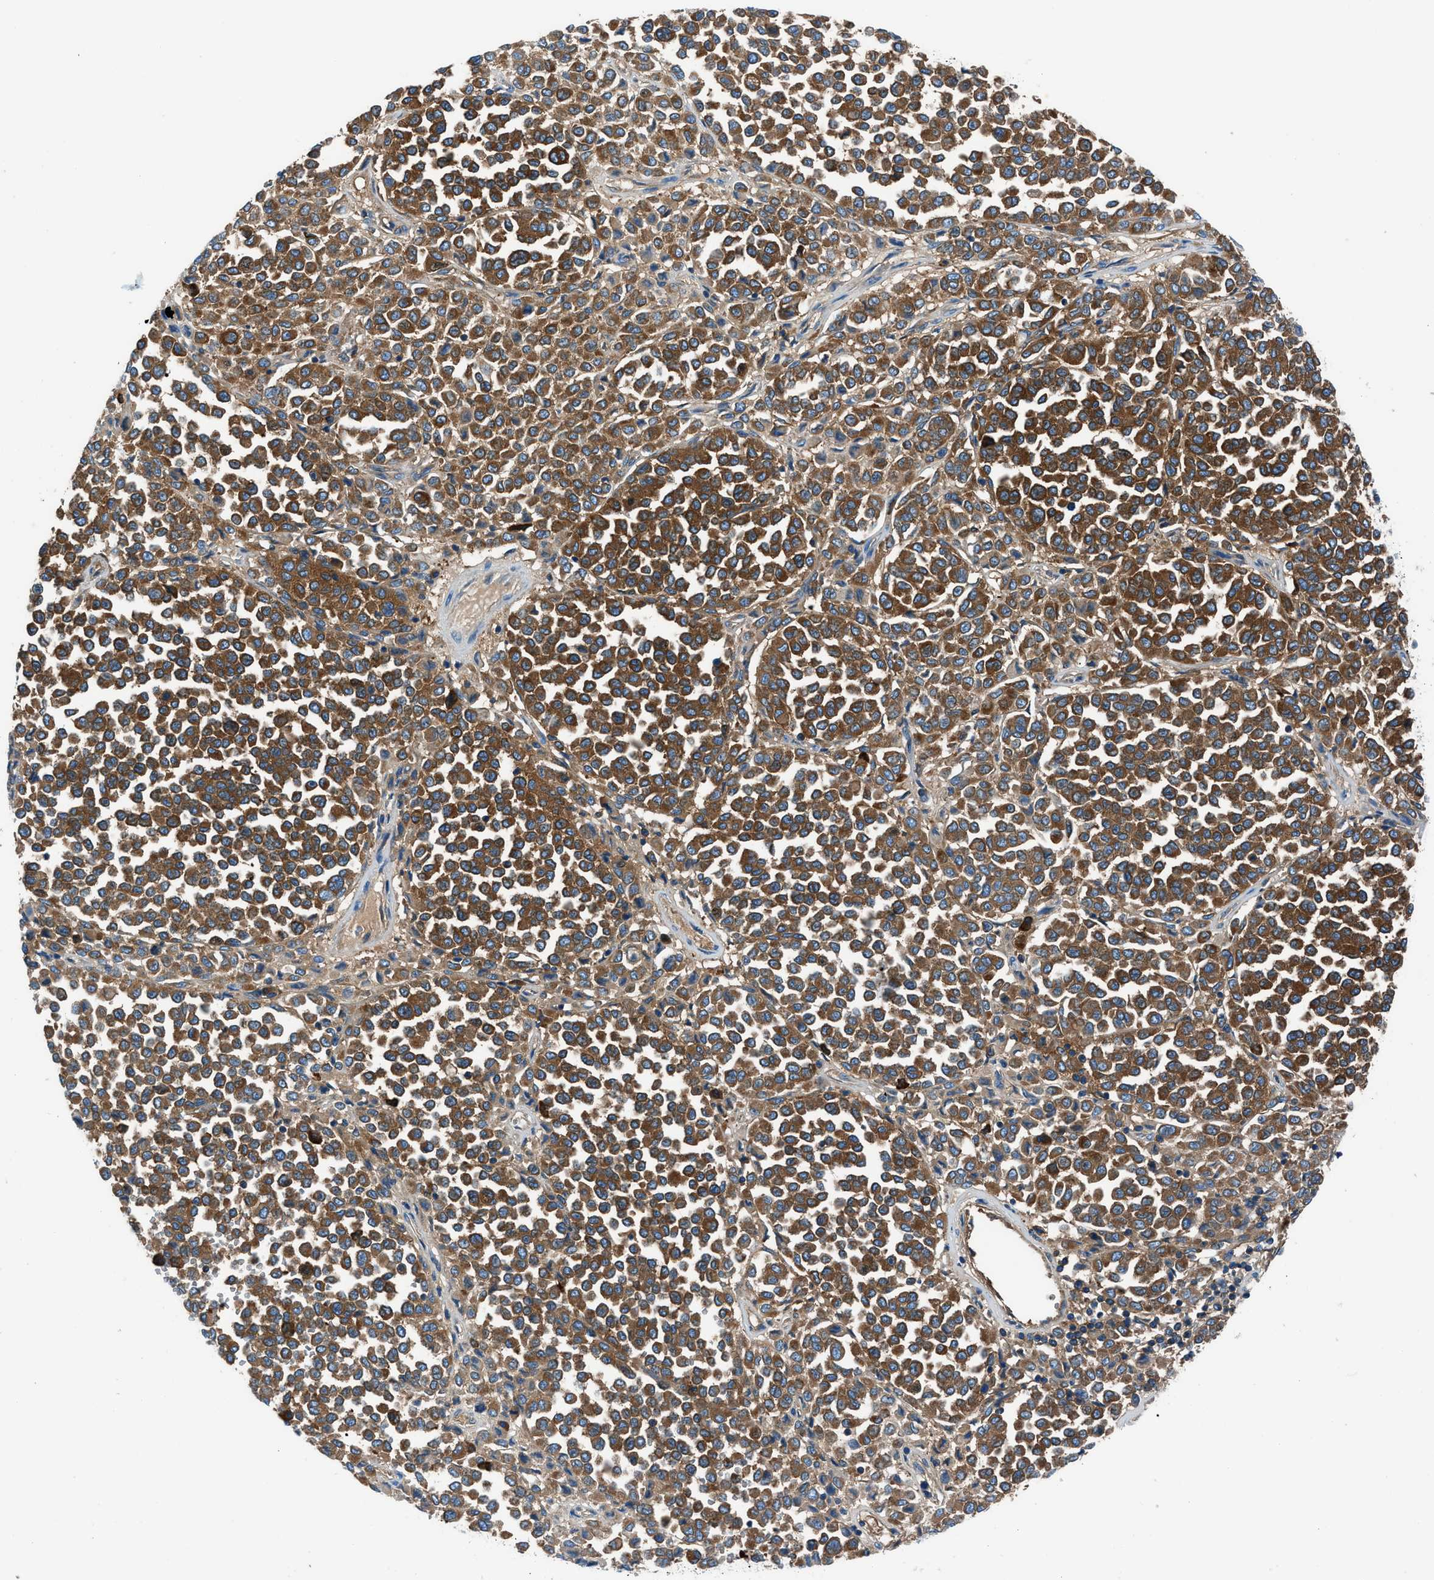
{"staining": {"intensity": "strong", "quantity": ">75%", "location": "cytoplasmic/membranous"}, "tissue": "melanoma", "cell_type": "Tumor cells", "image_type": "cancer", "snomed": [{"axis": "morphology", "description": "Malignant melanoma, Metastatic site"}, {"axis": "topography", "description": "Pancreas"}], "caption": "Protein analysis of melanoma tissue shows strong cytoplasmic/membranous expression in approximately >75% of tumor cells. The protein is stained brown, and the nuclei are stained in blue (DAB IHC with brightfield microscopy, high magnification).", "gene": "SARS1", "patient": {"sex": "female", "age": 30}}